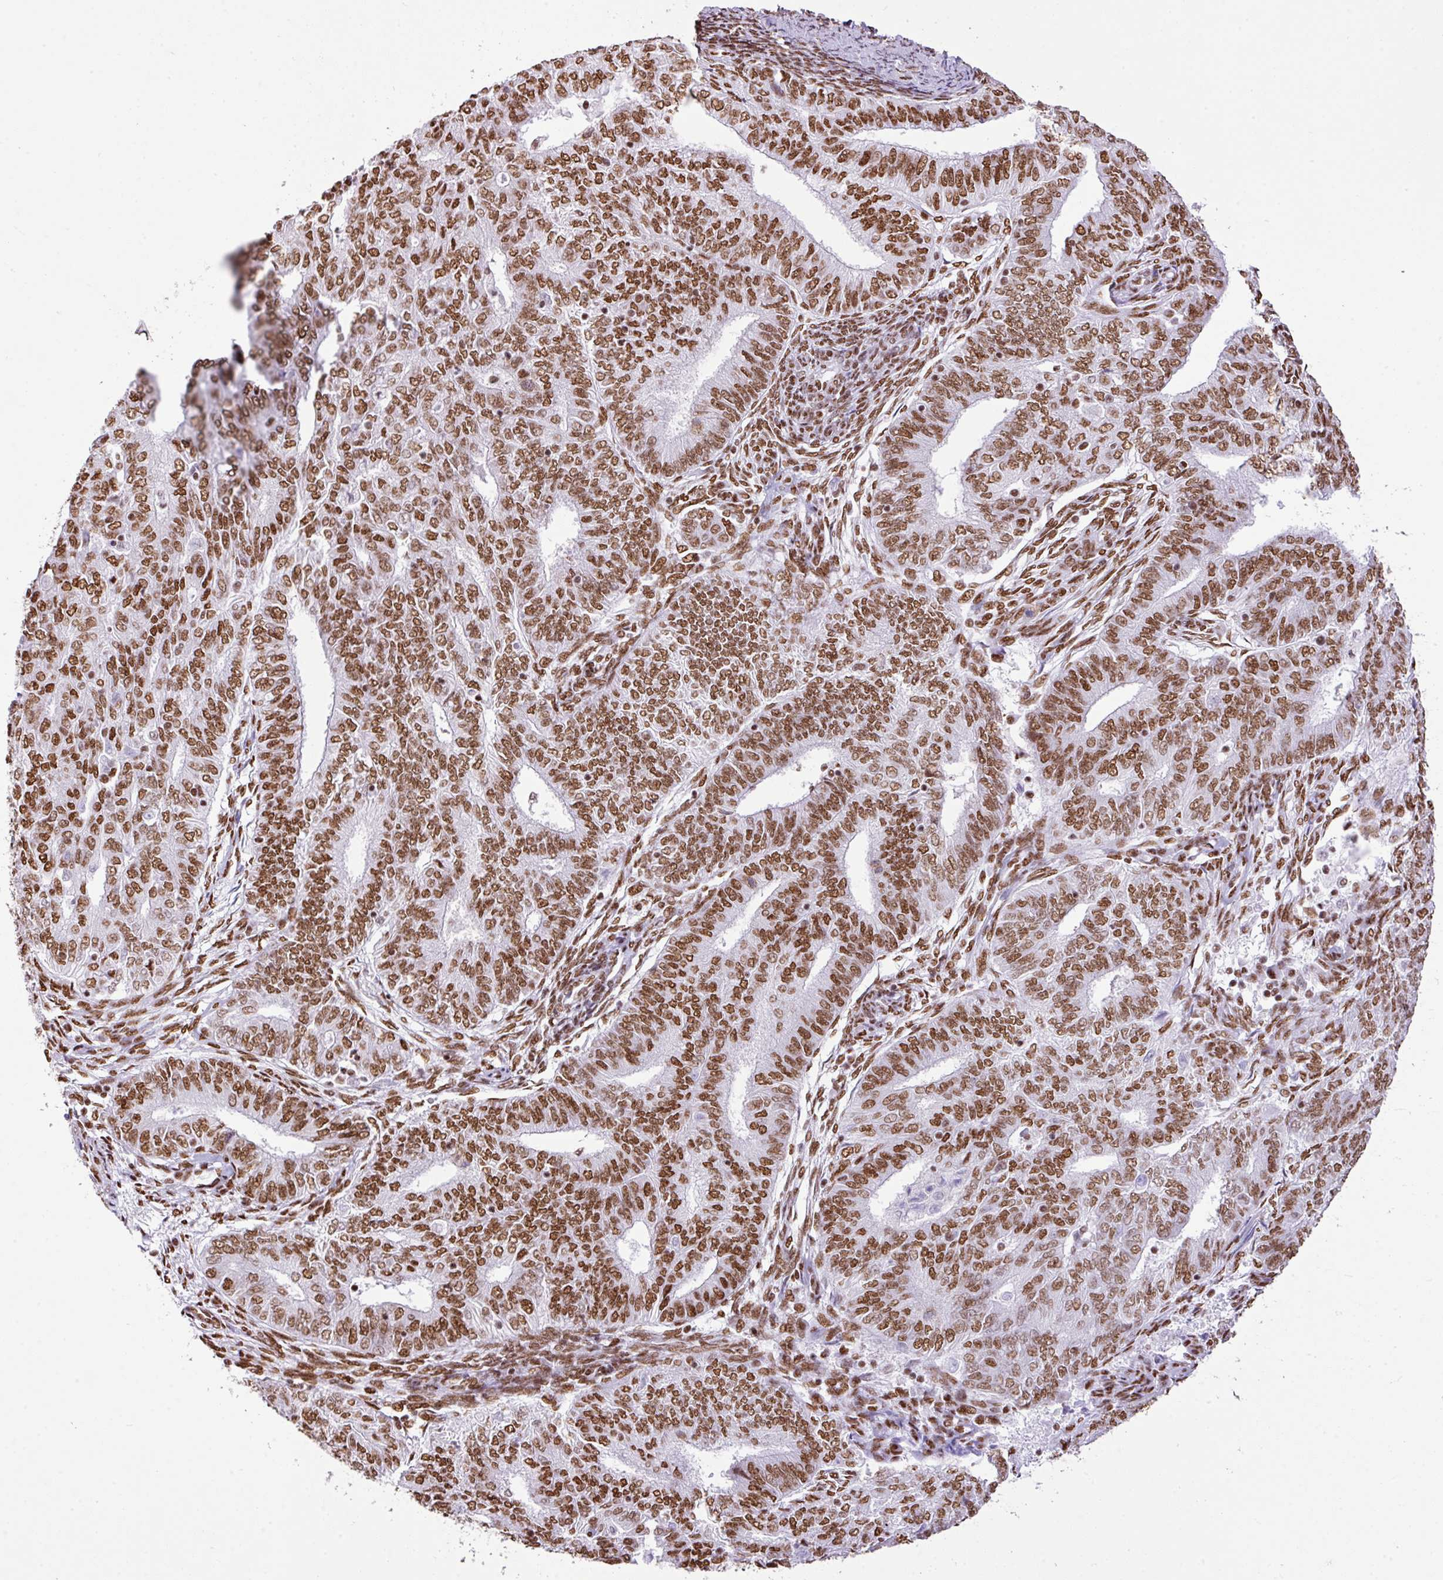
{"staining": {"intensity": "moderate", "quantity": ">75%", "location": "nuclear"}, "tissue": "endometrial cancer", "cell_type": "Tumor cells", "image_type": "cancer", "snomed": [{"axis": "morphology", "description": "Adenocarcinoma, NOS"}, {"axis": "topography", "description": "Endometrium"}], "caption": "A high-resolution micrograph shows IHC staining of adenocarcinoma (endometrial), which exhibits moderate nuclear expression in approximately >75% of tumor cells.", "gene": "RARG", "patient": {"sex": "female", "age": 62}}